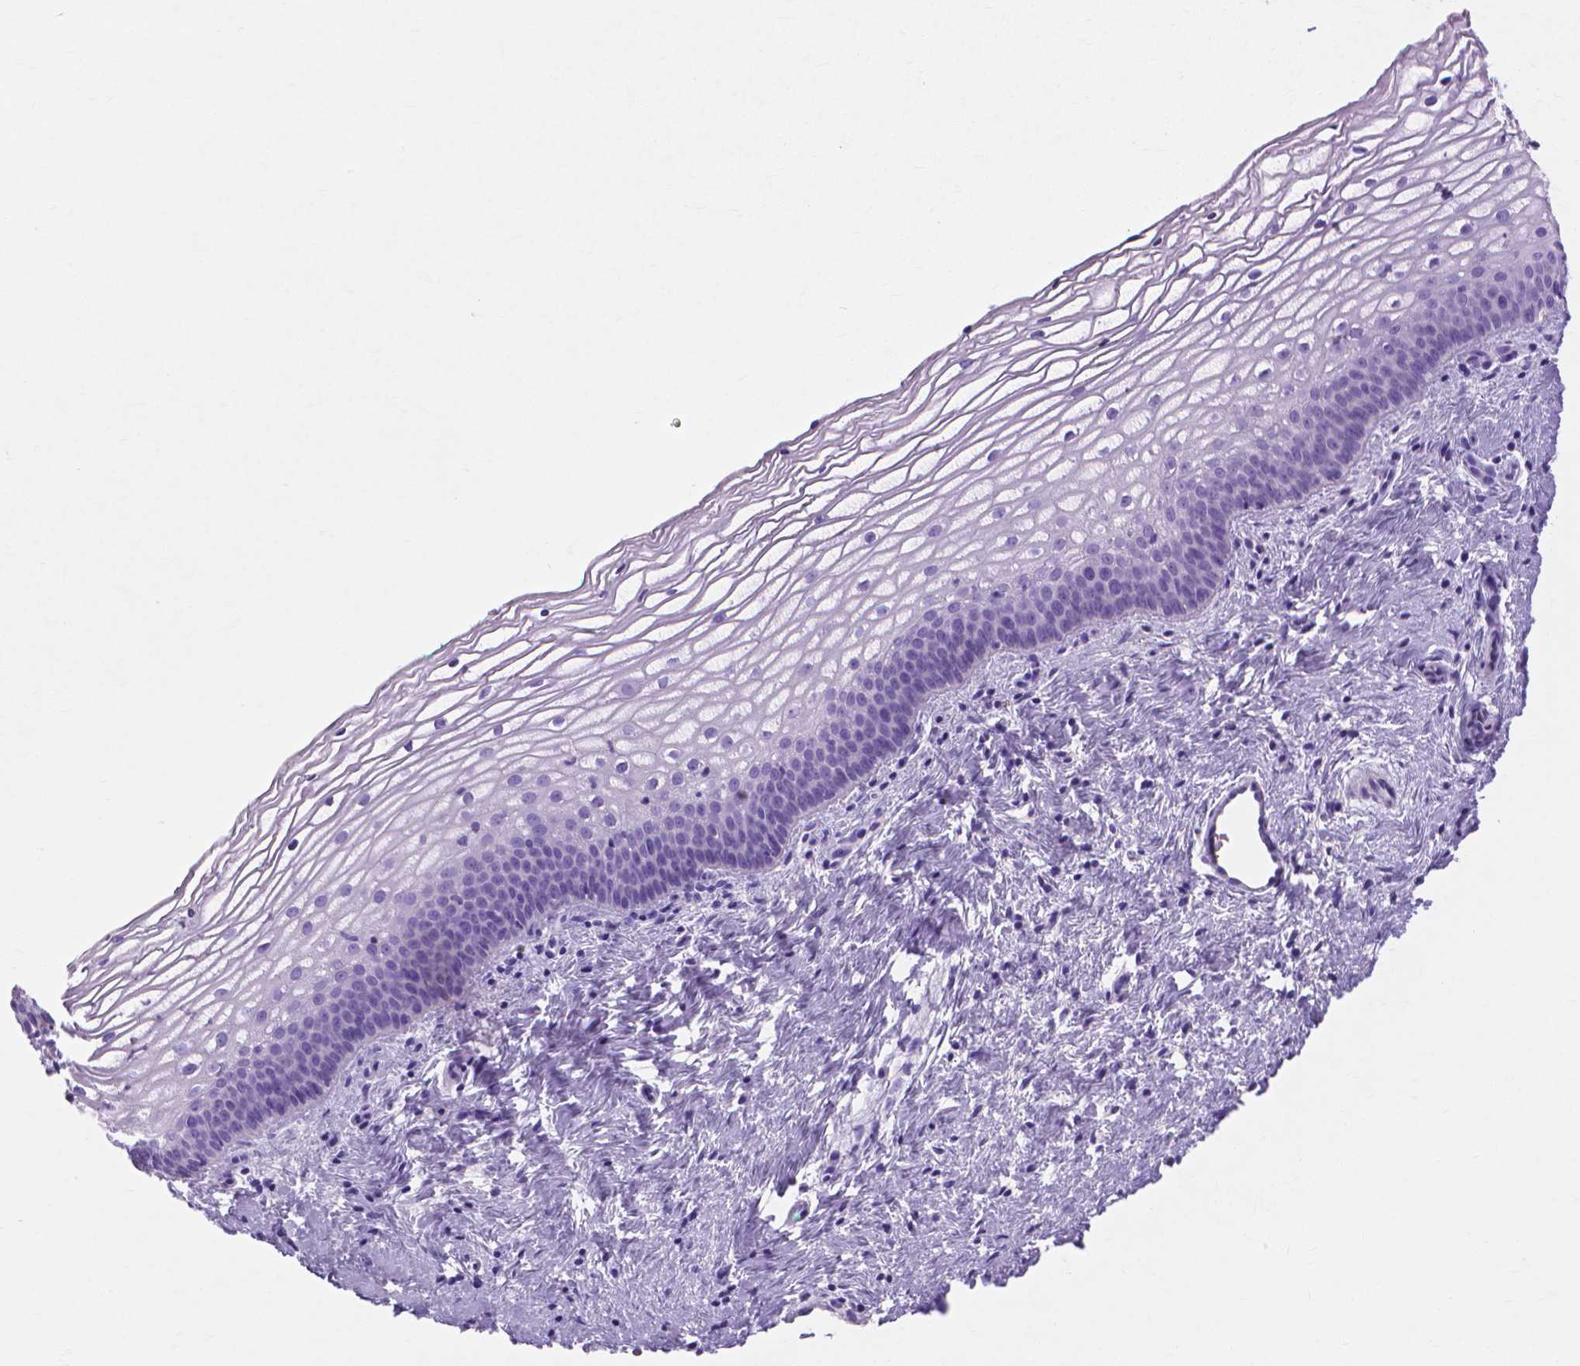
{"staining": {"intensity": "negative", "quantity": "none", "location": "none"}, "tissue": "vagina", "cell_type": "Squamous epithelial cells", "image_type": "normal", "snomed": [{"axis": "morphology", "description": "Normal tissue, NOS"}, {"axis": "topography", "description": "Vagina"}], "caption": "The image demonstrates no significant positivity in squamous epithelial cells of vagina. (DAB immunohistochemistry (IHC) with hematoxylin counter stain).", "gene": "MBLAC1", "patient": {"sex": "female", "age": 44}}